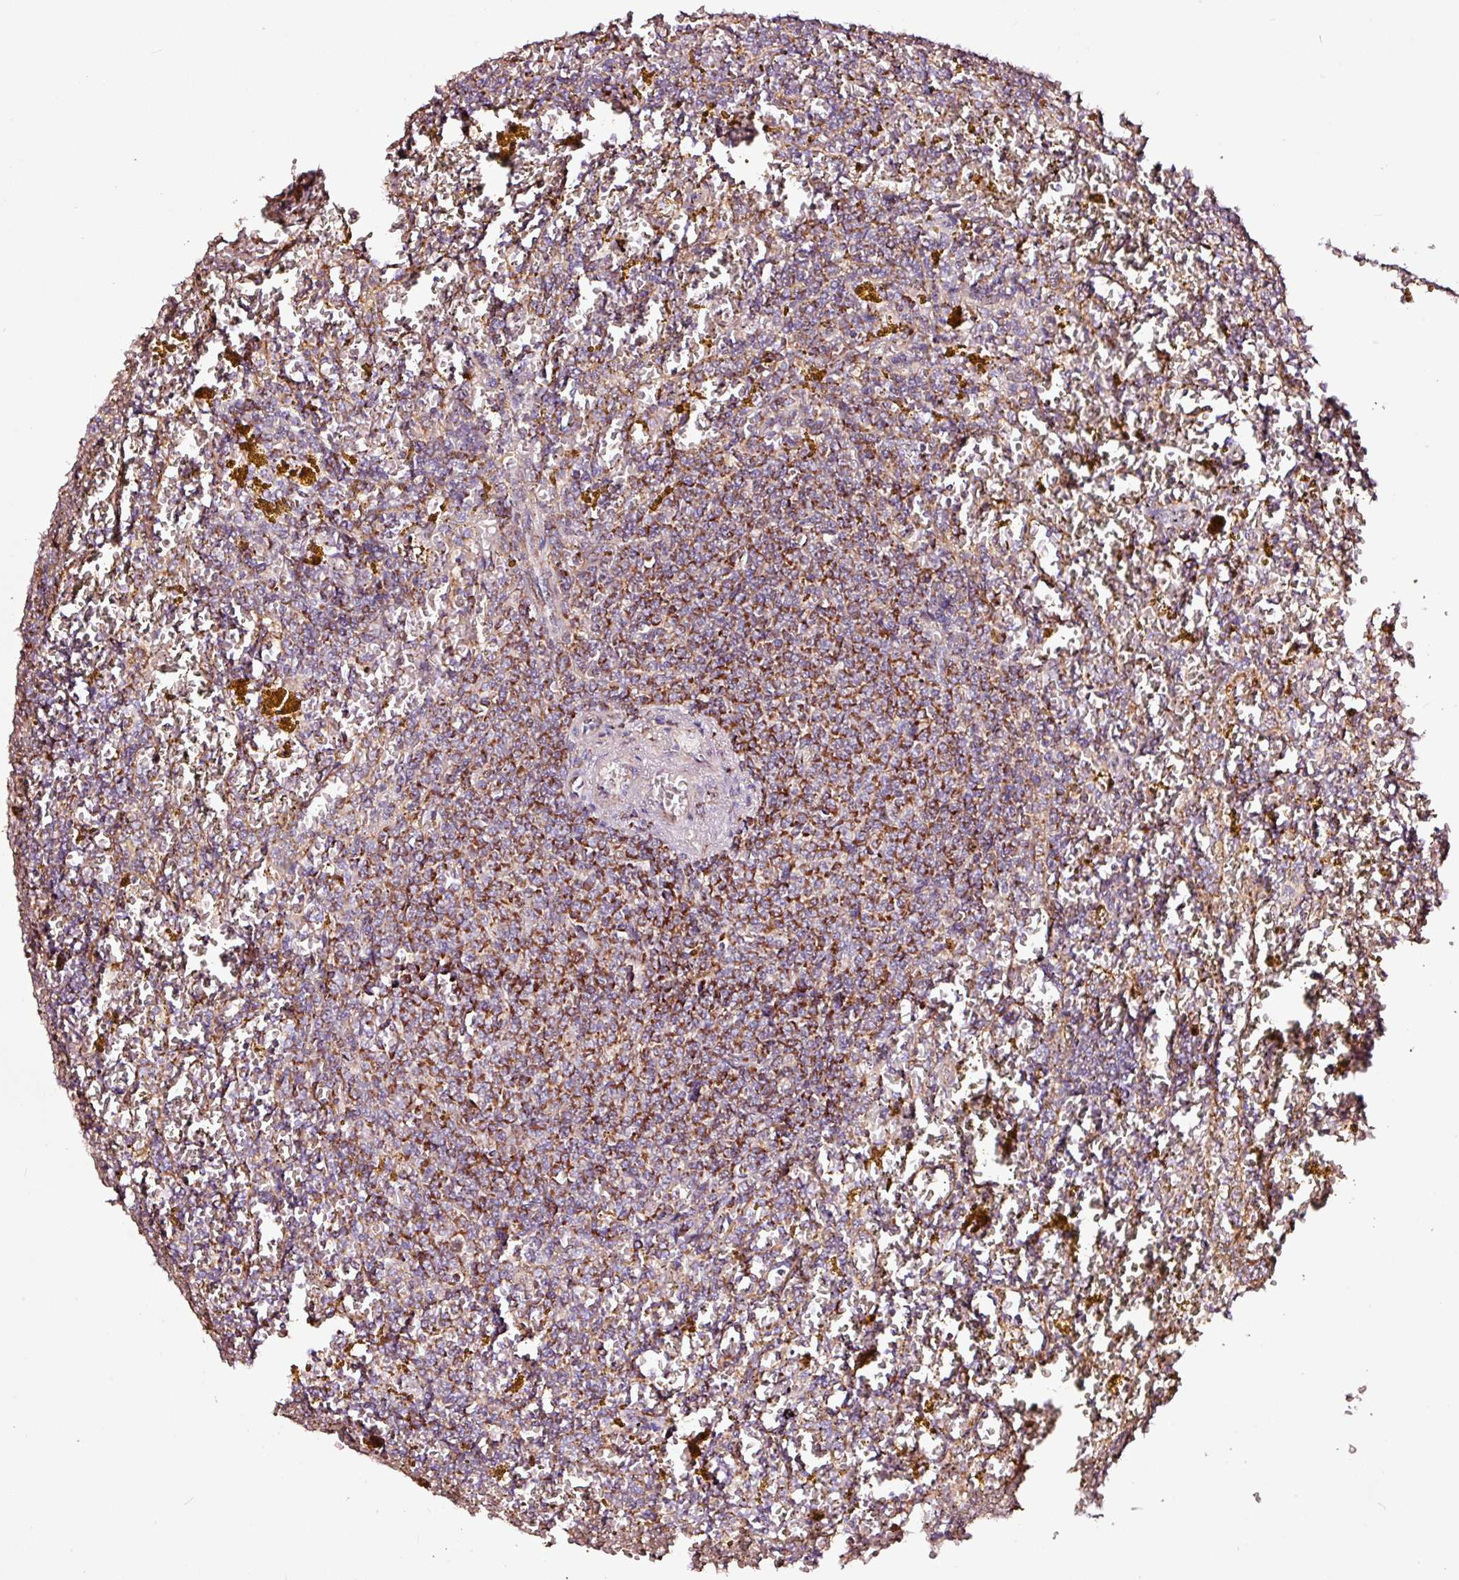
{"staining": {"intensity": "moderate", "quantity": ">75%", "location": "cytoplasmic/membranous"}, "tissue": "lymphoma", "cell_type": "Tumor cells", "image_type": "cancer", "snomed": [{"axis": "morphology", "description": "Malignant lymphoma, non-Hodgkin's type, Low grade"}, {"axis": "topography", "description": "Spleen"}, {"axis": "topography", "description": "Lymph node"}], "caption": "A brown stain highlights moderate cytoplasmic/membranous expression of a protein in human low-grade malignant lymphoma, non-Hodgkin's type tumor cells. Immunohistochemistry (ihc) stains the protein in brown and the nuclei are stained blue.", "gene": "TPM1", "patient": {"sex": "female", "age": 66}}